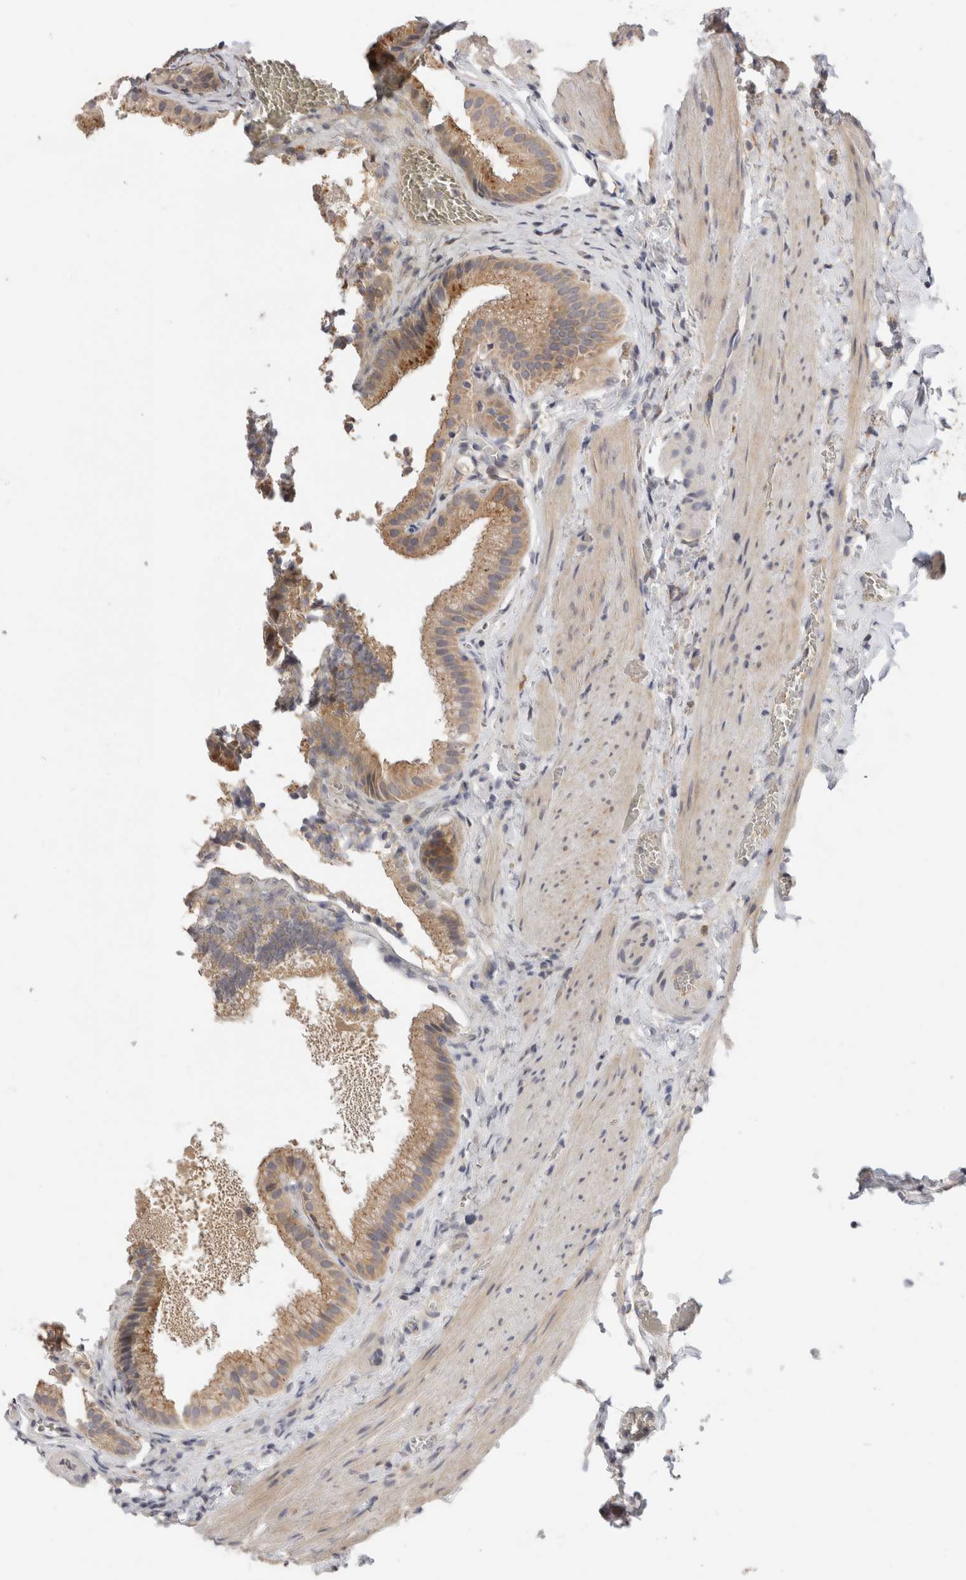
{"staining": {"intensity": "moderate", "quantity": ">75%", "location": "cytoplasmic/membranous"}, "tissue": "gallbladder", "cell_type": "Glandular cells", "image_type": "normal", "snomed": [{"axis": "morphology", "description": "Normal tissue, NOS"}, {"axis": "topography", "description": "Gallbladder"}], "caption": "Protein analysis of unremarkable gallbladder exhibits moderate cytoplasmic/membranous expression in approximately >75% of glandular cells. The protein is shown in brown color, while the nuclei are stained blue.", "gene": "APOL2", "patient": {"sex": "male", "age": 38}}